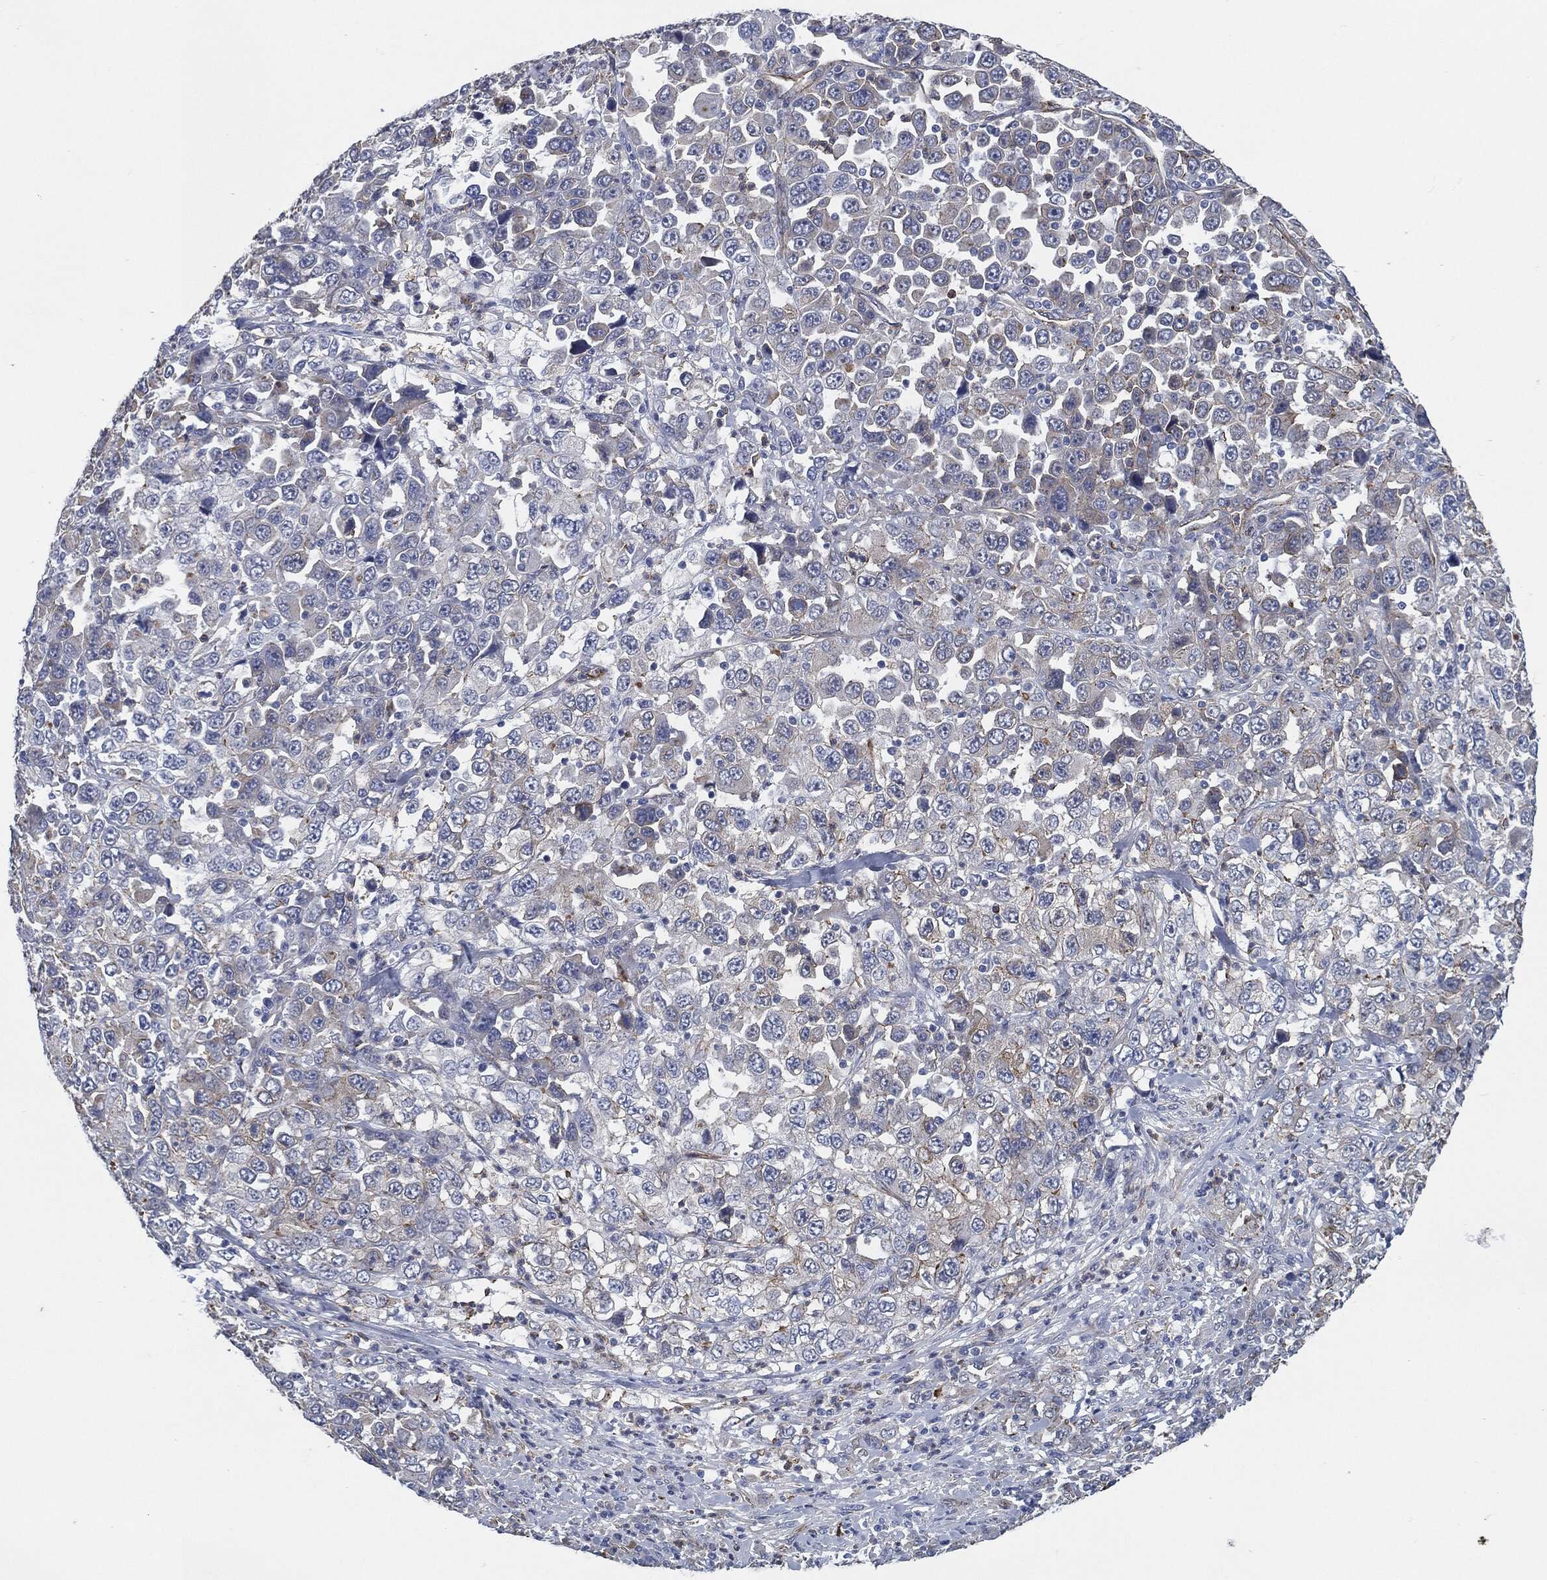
{"staining": {"intensity": "weak", "quantity": "<25%", "location": "cytoplasmic/membranous"}, "tissue": "stomach cancer", "cell_type": "Tumor cells", "image_type": "cancer", "snomed": [{"axis": "morphology", "description": "Normal tissue, NOS"}, {"axis": "morphology", "description": "Adenocarcinoma, NOS"}, {"axis": "topography", "description": "Stomach, upper"}, {"axis": "topography", "description": "Stomach"}], "caption": "A high-resolution micrograph shows immunohistochemistry (IHC) staining of stomach cancer, which demonstrates no significant staining in tumor cells.", "gene": "SVIL", "patient": {"sex": "male", "age": 59}}